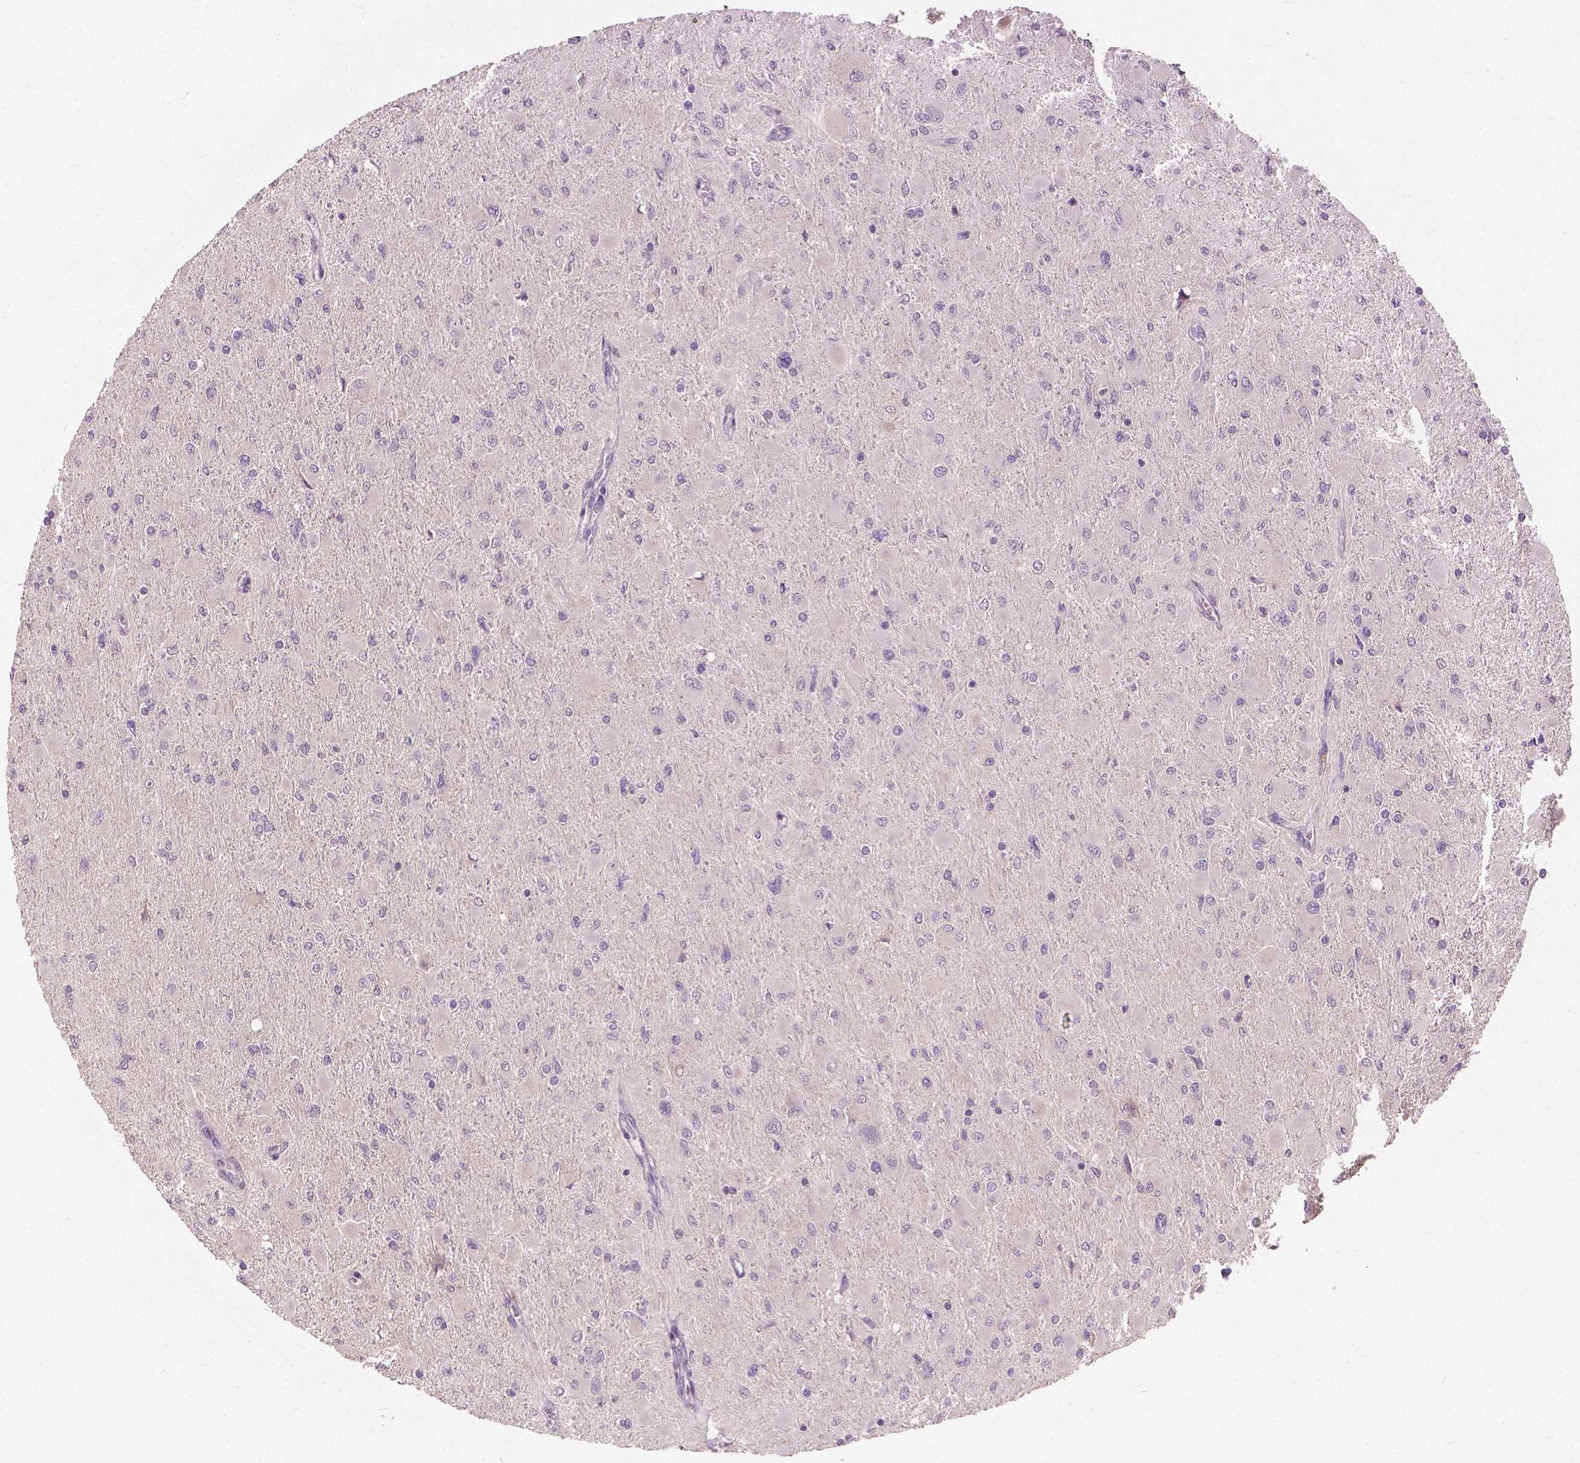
{"staining": {"intensity": "negative", "quantity": "none", "location": "none"}, "tissue": "glioma", "cell_type": "Tumor cells", "image_type": "cancer", "snomed": [{"axis": "morphology", "description": "Glioma, malignant, High grade"}, {"axis": "topography", "description": "Cerebral cortex"}], "caption": "High power microscopy image of an immunohistochemistry (IHC) image of glioma, revealing no significant positivity in tumor cells.", "gene": "KRT17", "patient": {"sex": "female", "age": 36}}